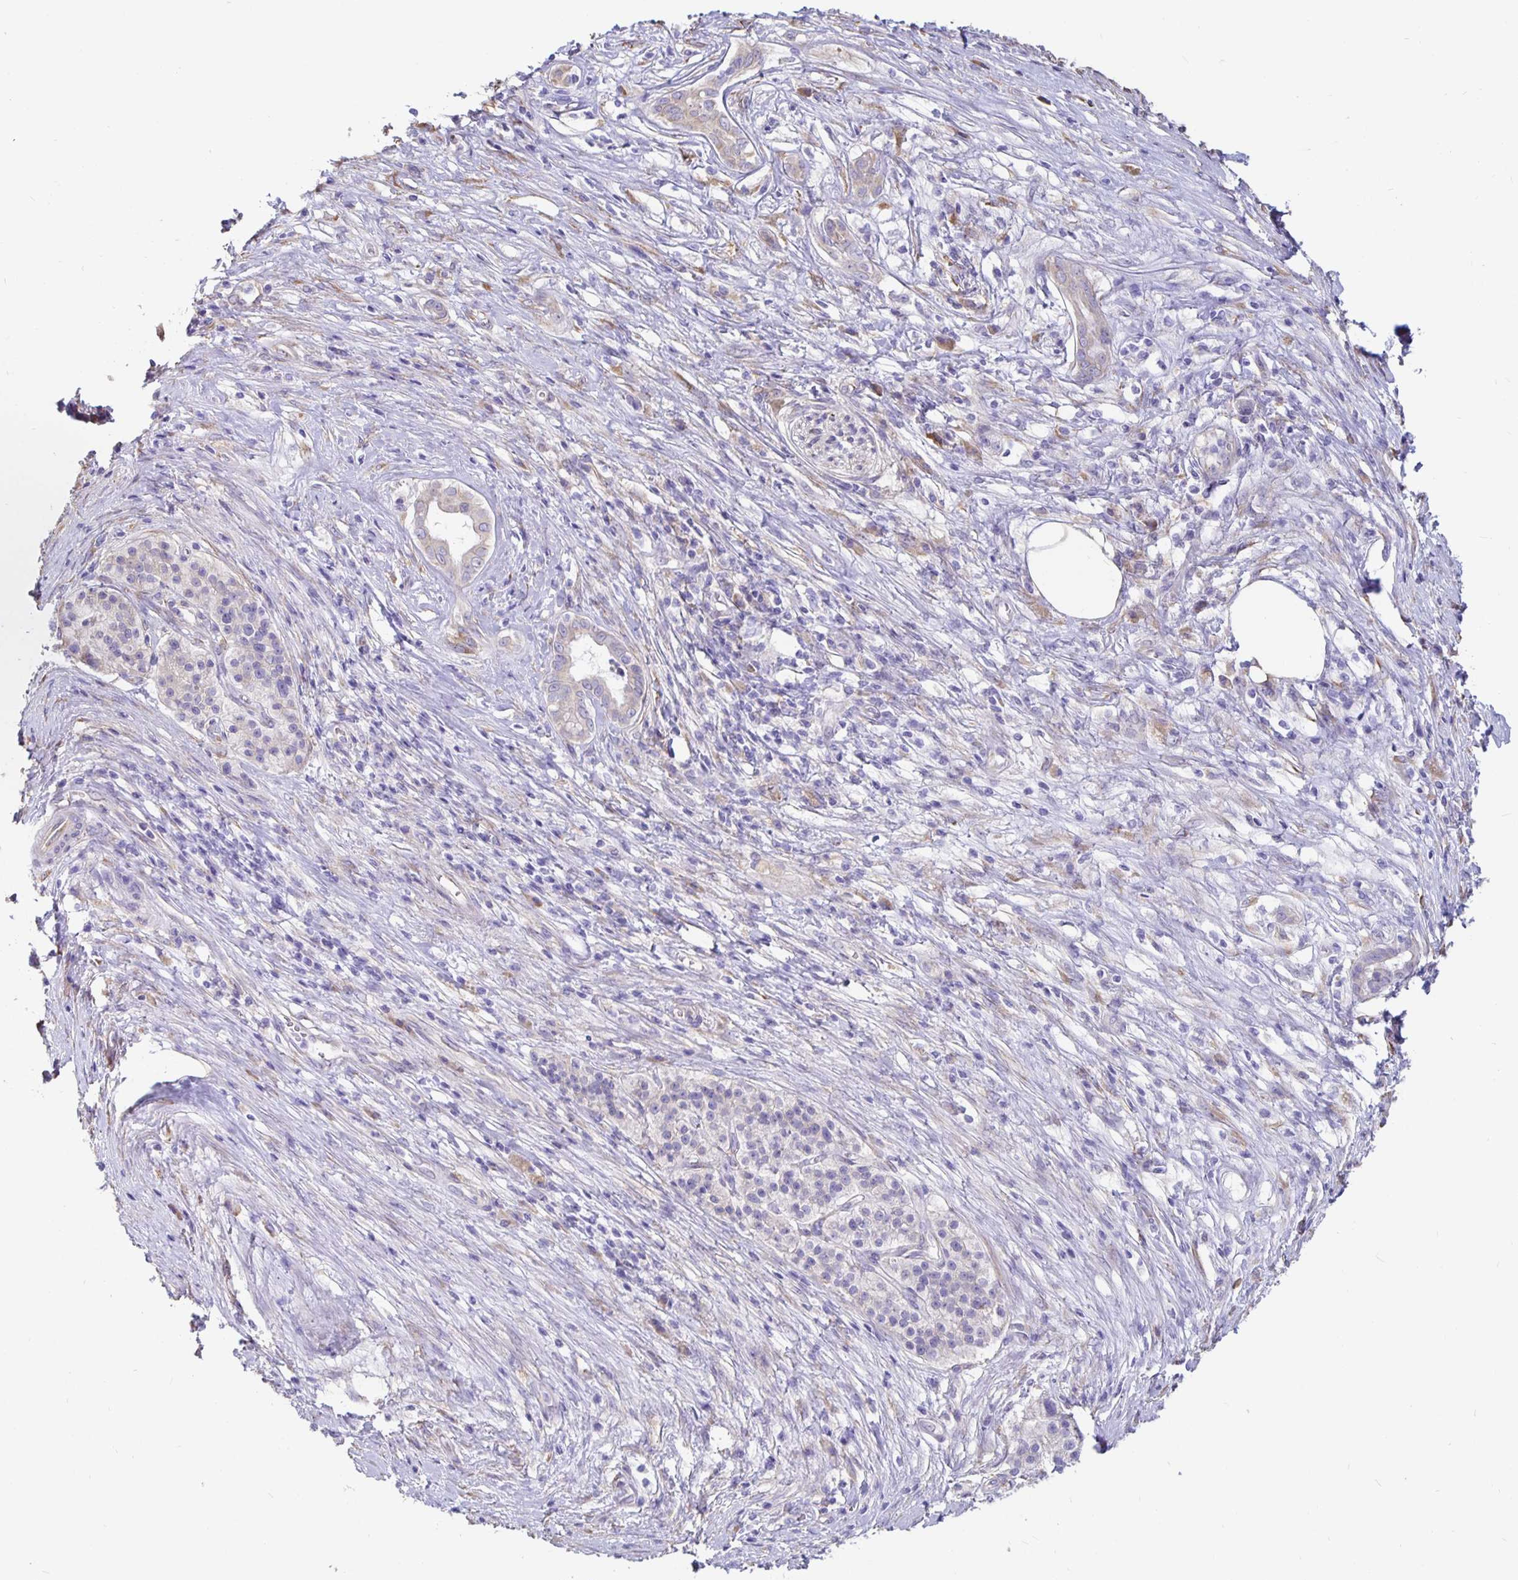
{"staining": {"intensity": "negative", "quantity": "none", "location": "none"}, "tissue": "pancreatic cancer", "cell_type": "Tumor cells", "image_type": "cancer", "snomed": [{"axis": "morphology", "description": "Adenocarcinoma, NOS"}, {"axis": "topography", "description": "Pancreas"}], "caption": "Pancreatic cancer was stained to show a protein in brown. There is no significant staining in tumor cells. The staining was performed using DAB to visualize the protein expression in brown, while the nuclei were stained in blue with hematoxylin (Magnification: 20x).", "gene": "DNAI2", "patient": {"sex": "male", "age": 63}}